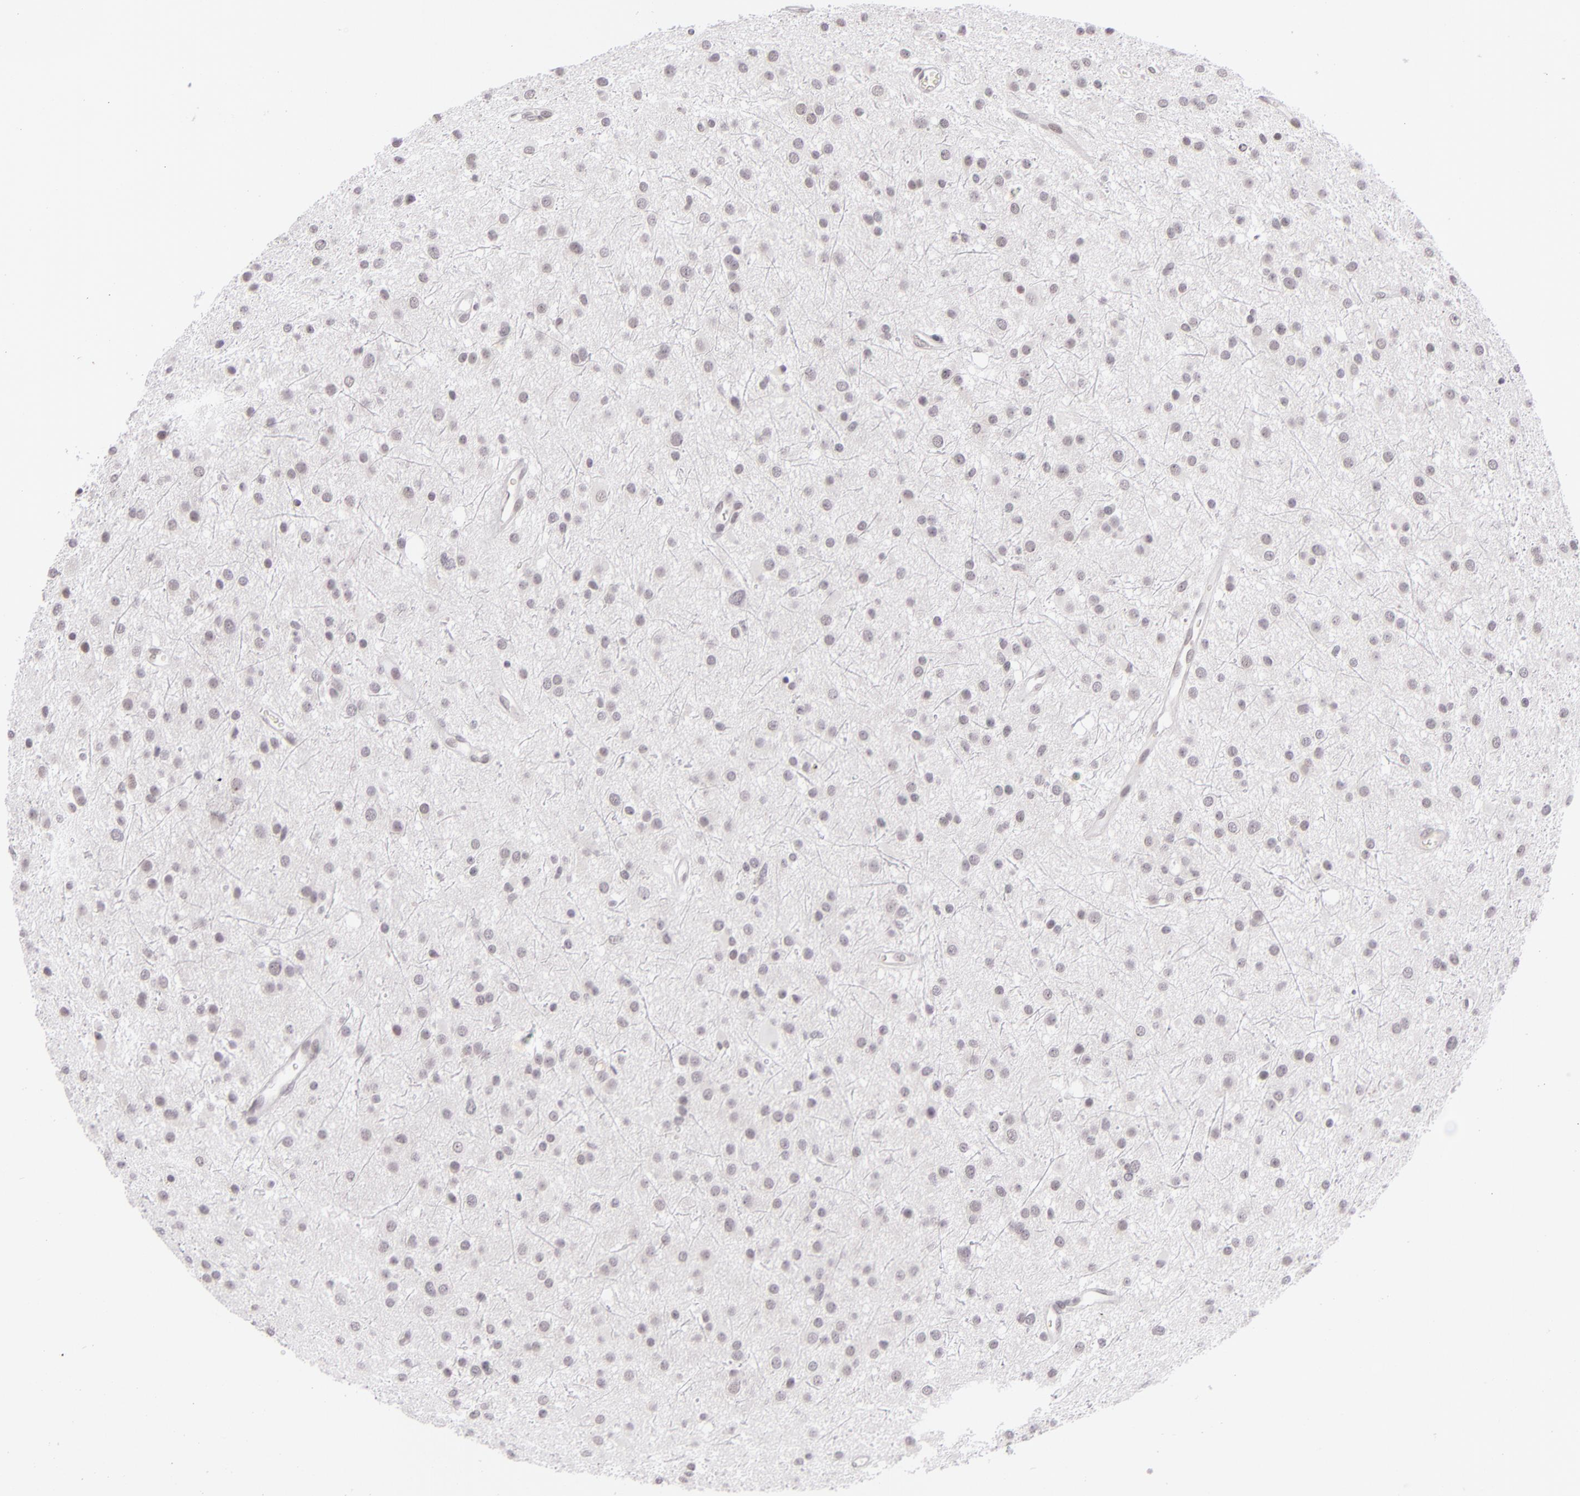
{"staining": {"intensity": "negative", "quantity": "none", "location": "none"}, "tissue": "glioma", "cell_type": "Tumor cells", "image_type": "cancer", "snomed": [{"axis": "morphology", "description": "Glioma, malignant, Low grade"}, {"axis": "topography", "description": "Brain"}], "caption": "Immunohistochemistry (IHC) of malignant glioma (low-grade) reveals no positivity in tumor cells.", "gene": "ZNF205", "patient": {"sex": "female", "age": 36}}